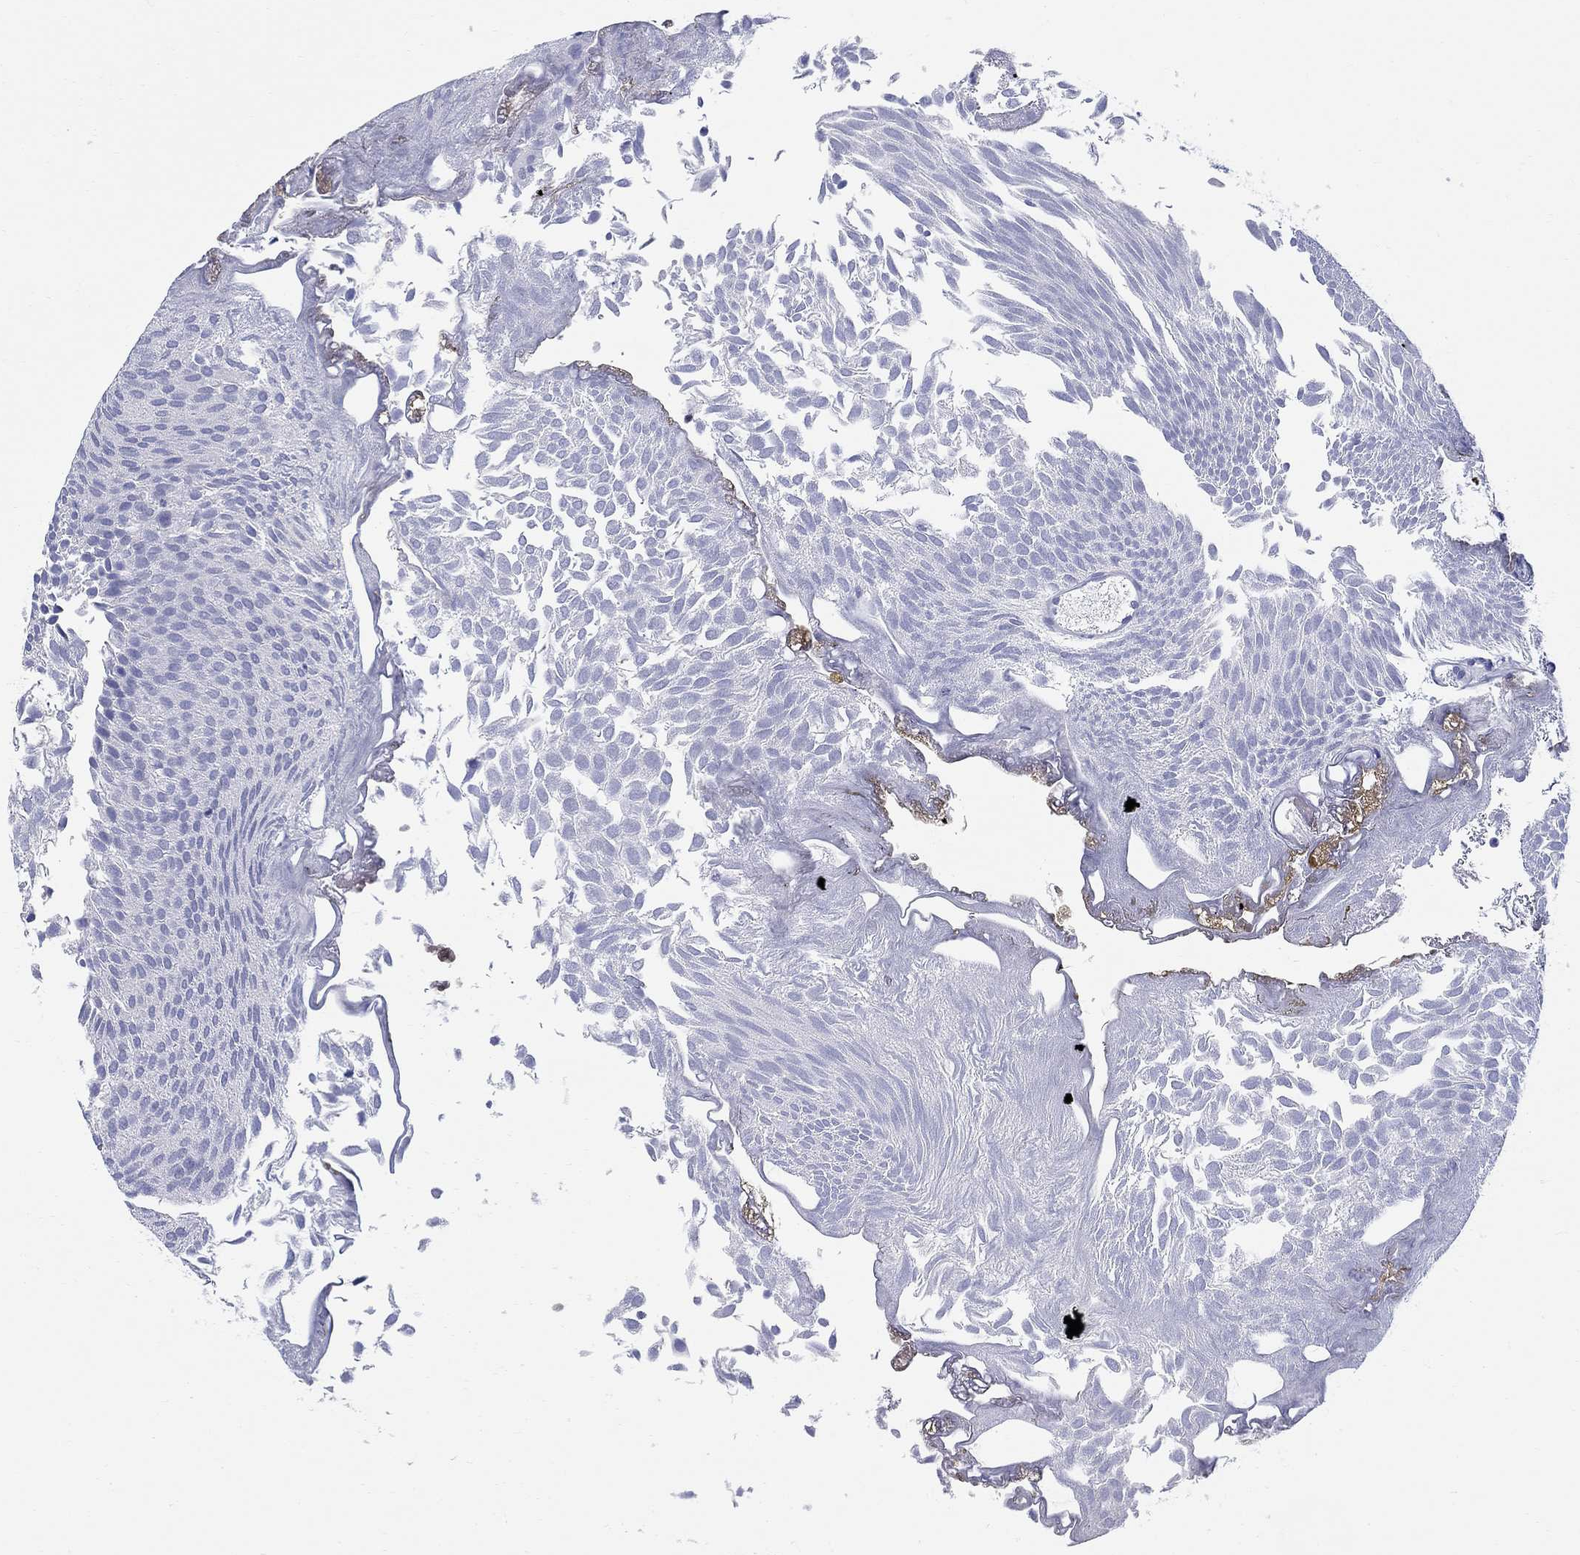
{"staining": {"intensity": "negative", "quantity": "none", "location": "none"}, "tissue": "urothelial cancer", "cell_type": "Tumor cells", "image_type": "cancer", "snomed": [{"axis": "morphology", "description": "Urothelial carcinoma, Low grade"}, {"axis": "topography", "description": "Urinary bladder"}], "caption": "Human urothelial cancer stained for a protein using immunohistochemistry reveals no staining in tumor cells.", "gene": "LAMP5", "patient": {"sex": "male", "age": 52}}